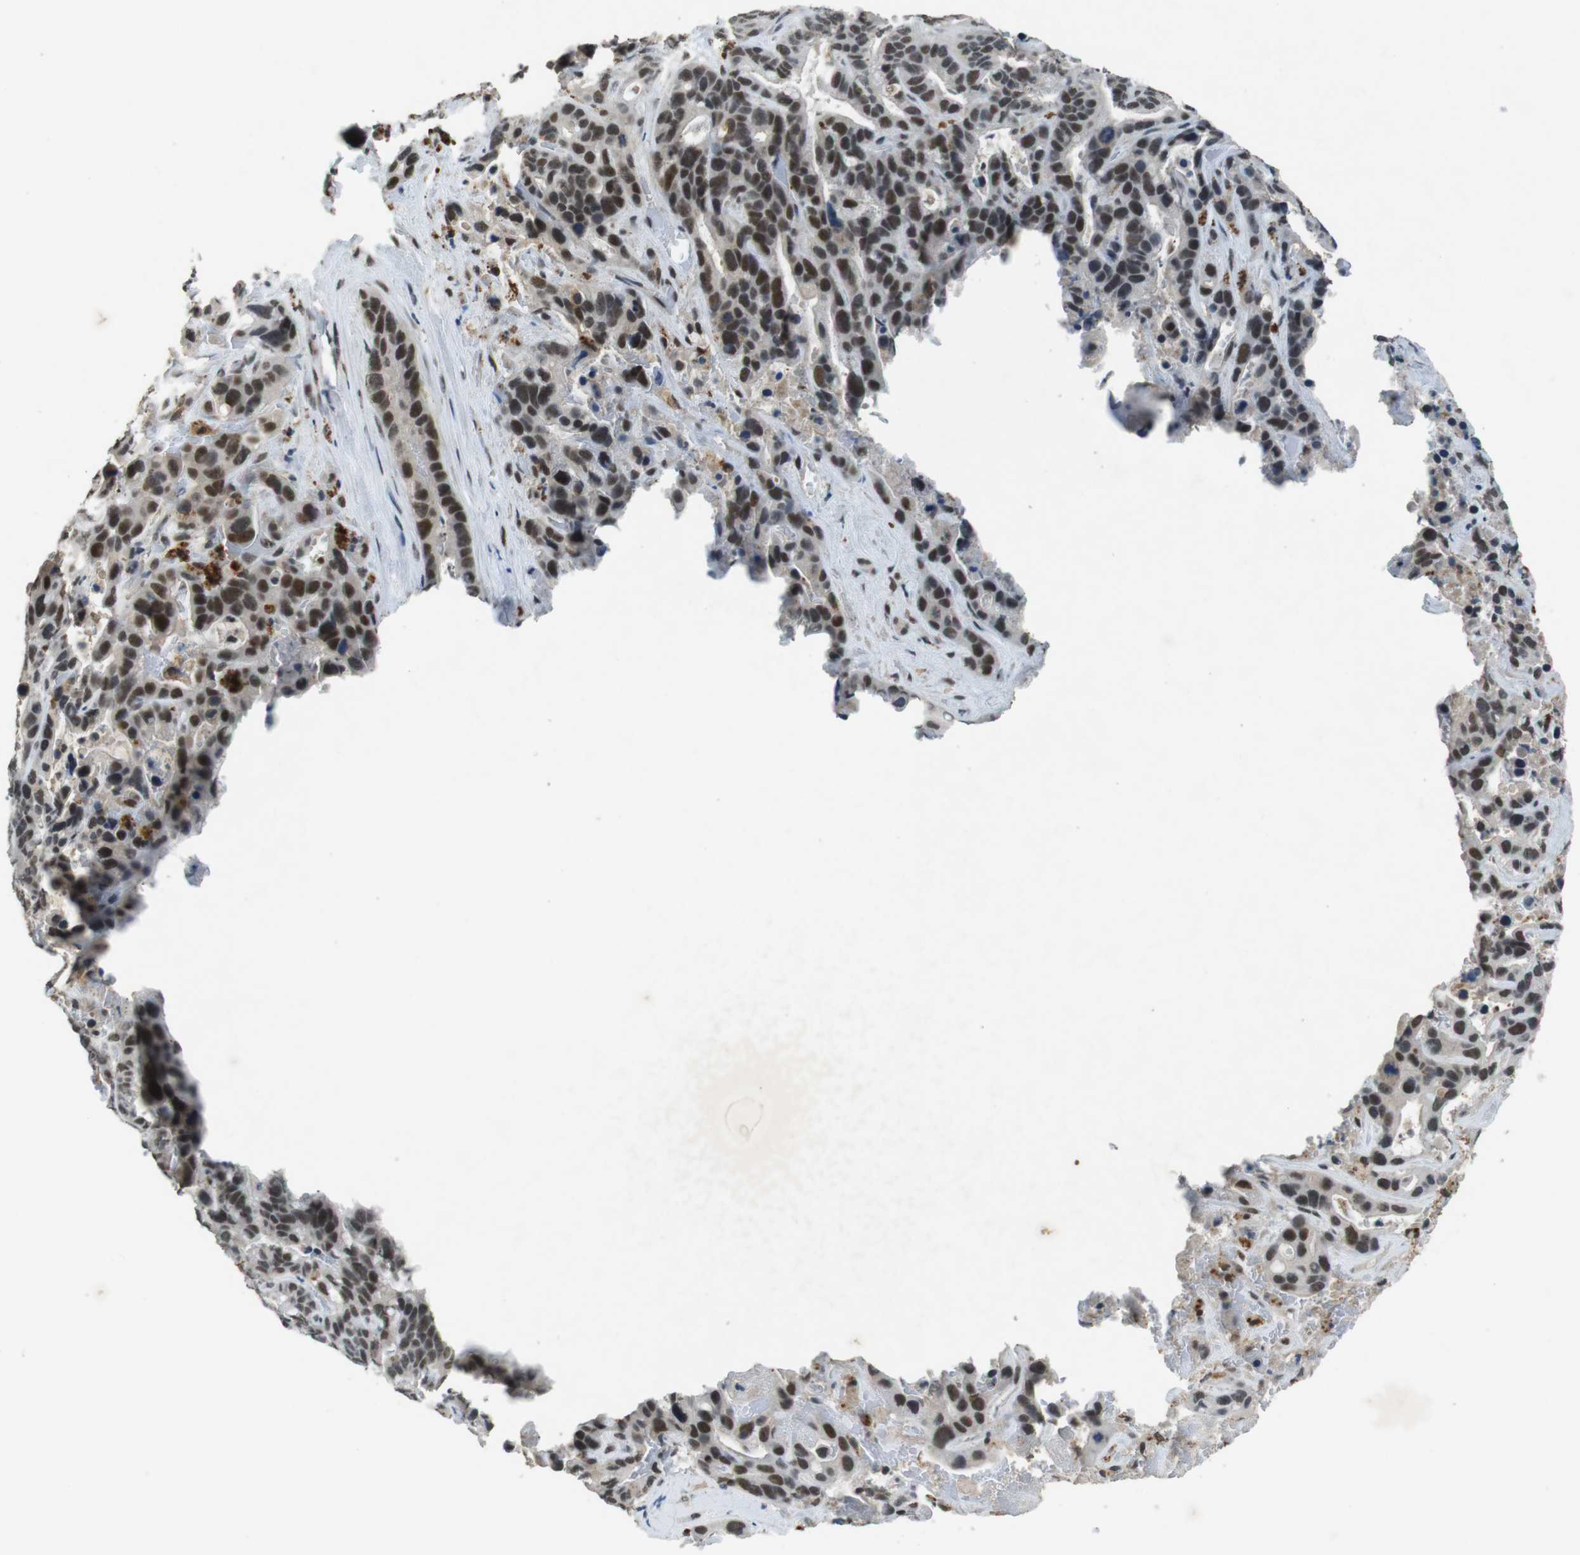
{"staining": {"intensity": "moderate", "quantity": ">75%", "location": "nuclear"}, "tissue": "liver cancer", "cell_type": "Tumor cells", "image_type": "cancer", "snomed": [{"axis": "morphology", "description": "Cholangiocarcinoma"}, {"axis": "topography", "description": "Liver"}], "caption": "DAB (3,3'-diaminobenzidine) immunohistochemical staining of human cholangiocarcinoma (liver) exhibits moderate nuclear protein expression in about >75% of tumor cells.", "gene": "USP7", "patient": {"sex": "female", "age": 65}}